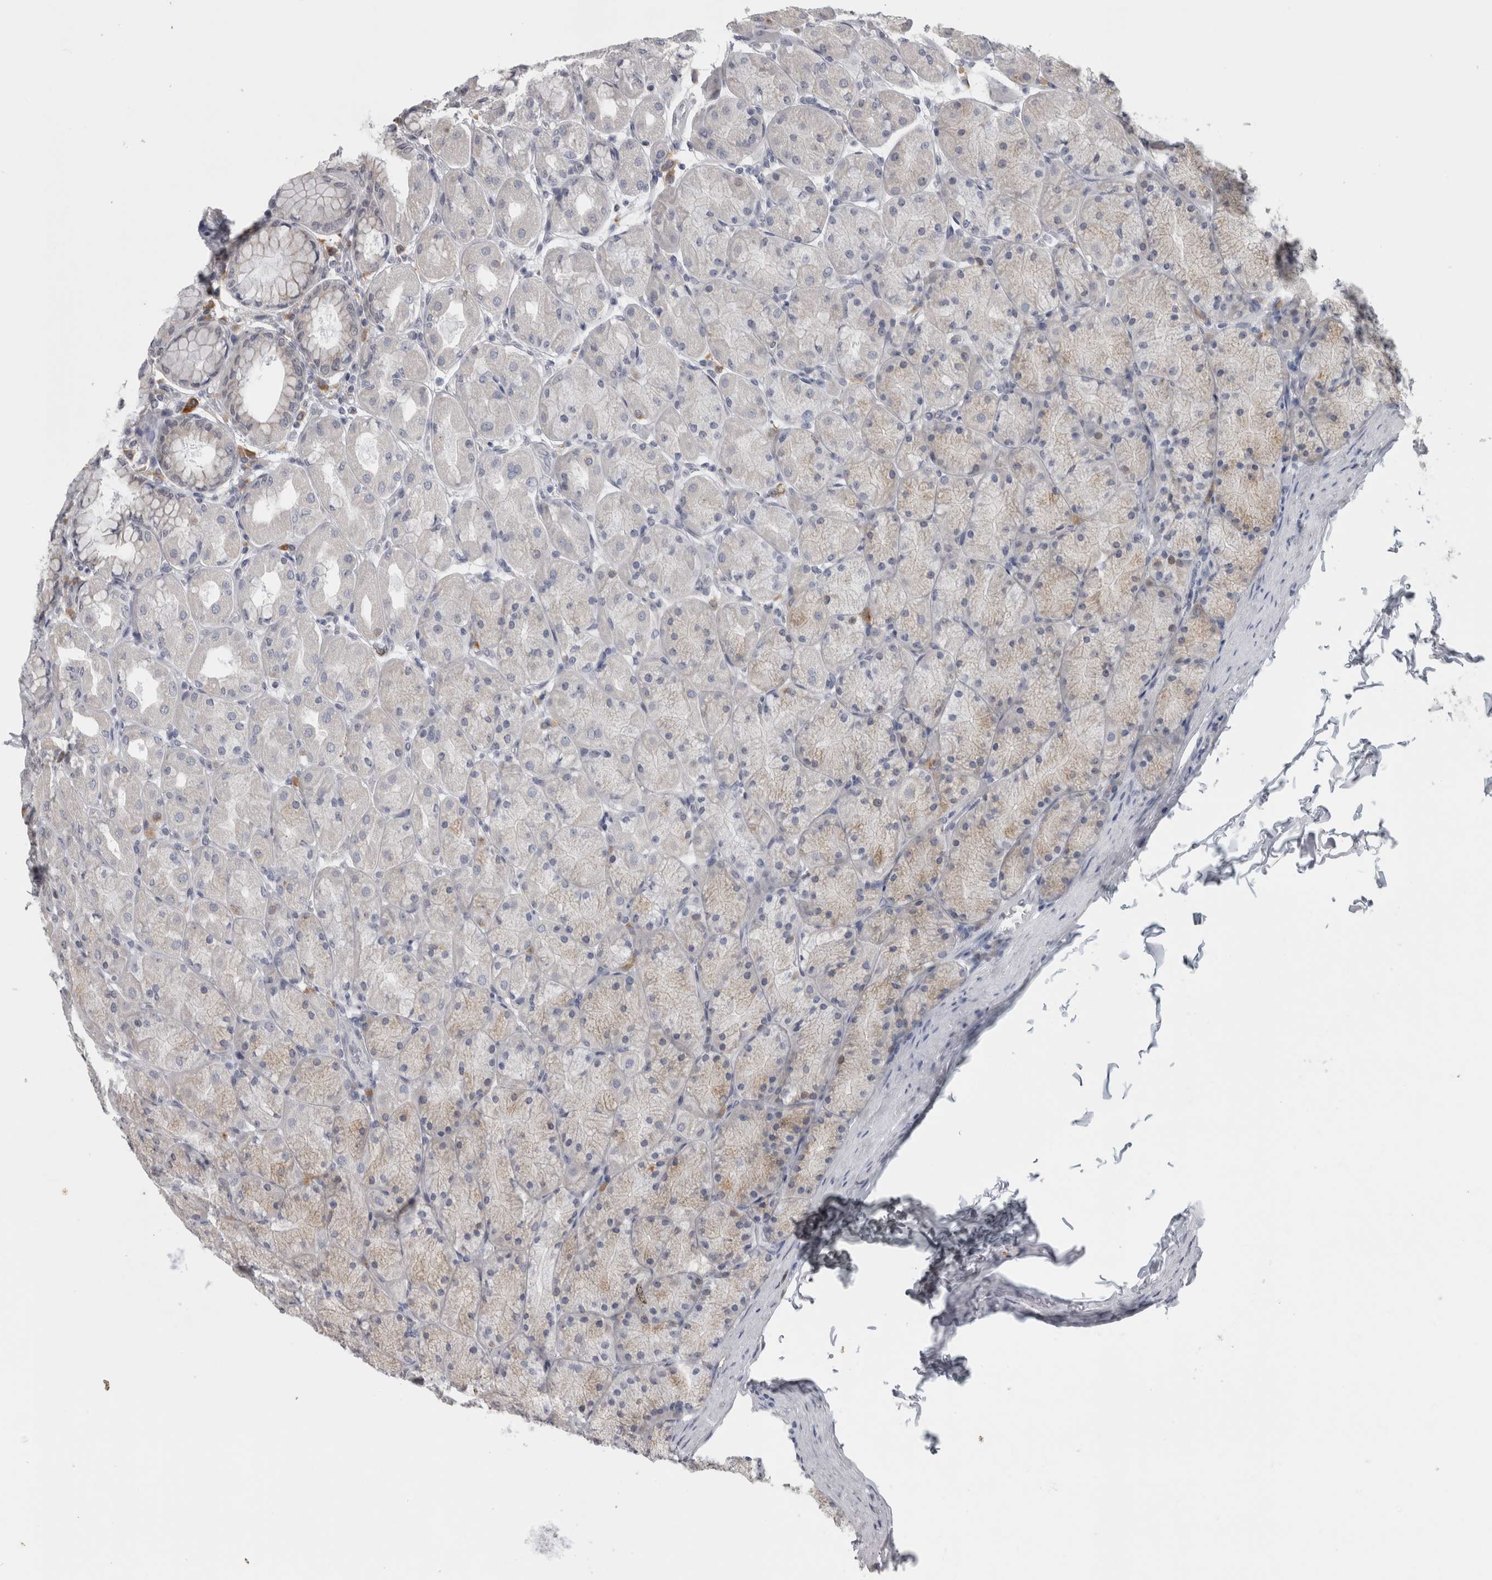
{"staining": {"intensity": "weak", "quantity": "<25%", "location": "cytoplasmic/membranous"}, "tissue": "stomach", "cell_type": "Glandular cells", "image_type": "normal", "snomed": [{"axis": "morphology", "description": "Normal tissue, NOS"}, {"axis": "topography", "description": "Stomach, upper"}], "caption": "Immunohistochemistry (IHC) of unremarkable human stomach displays no staining in glandular cells.", "gene": "TMEM242", "patient": {"sex": "female", "age": 56}}